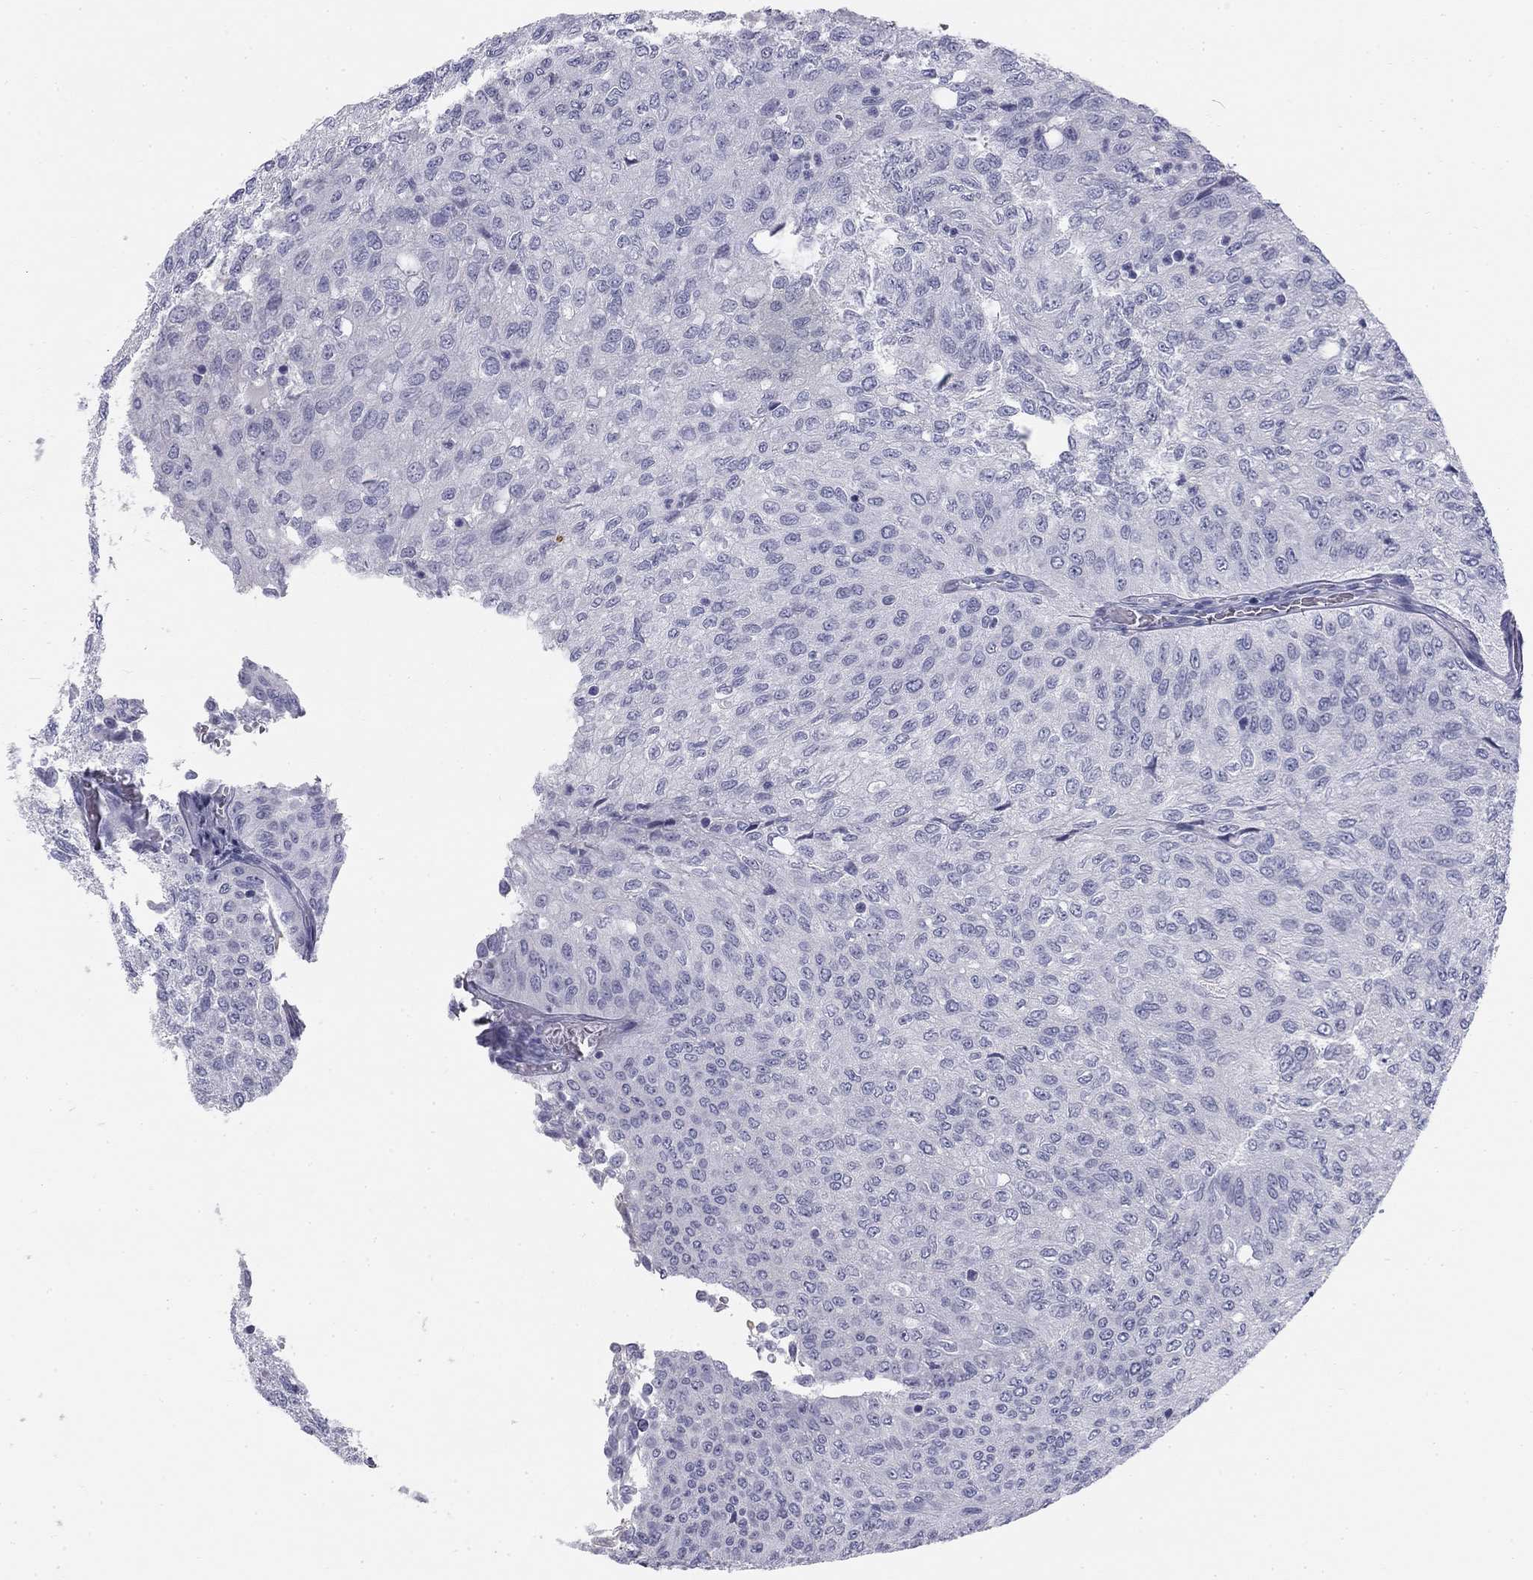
{"staining": {"intensity": "negative", "quantity": "none", "location": "none"}, "tissue": "urothelial cancer", "cell_type": "Tumor cells", "image_type": "cancer", "snomed": [{"axis": "morphology", "description": "Urothelial carcinoma, Low grade"}, {"axis": "topography", "description": "Urinary bladder"}], "caption": "DAB (3,3'-diaminobenzidine) immunohistochemical staining of urothelial carcinoma (low-grade) shows no significant expression in tumor cells.", "gene": "SULT2B1", "patient": {"sex": "male", "age": 78}}